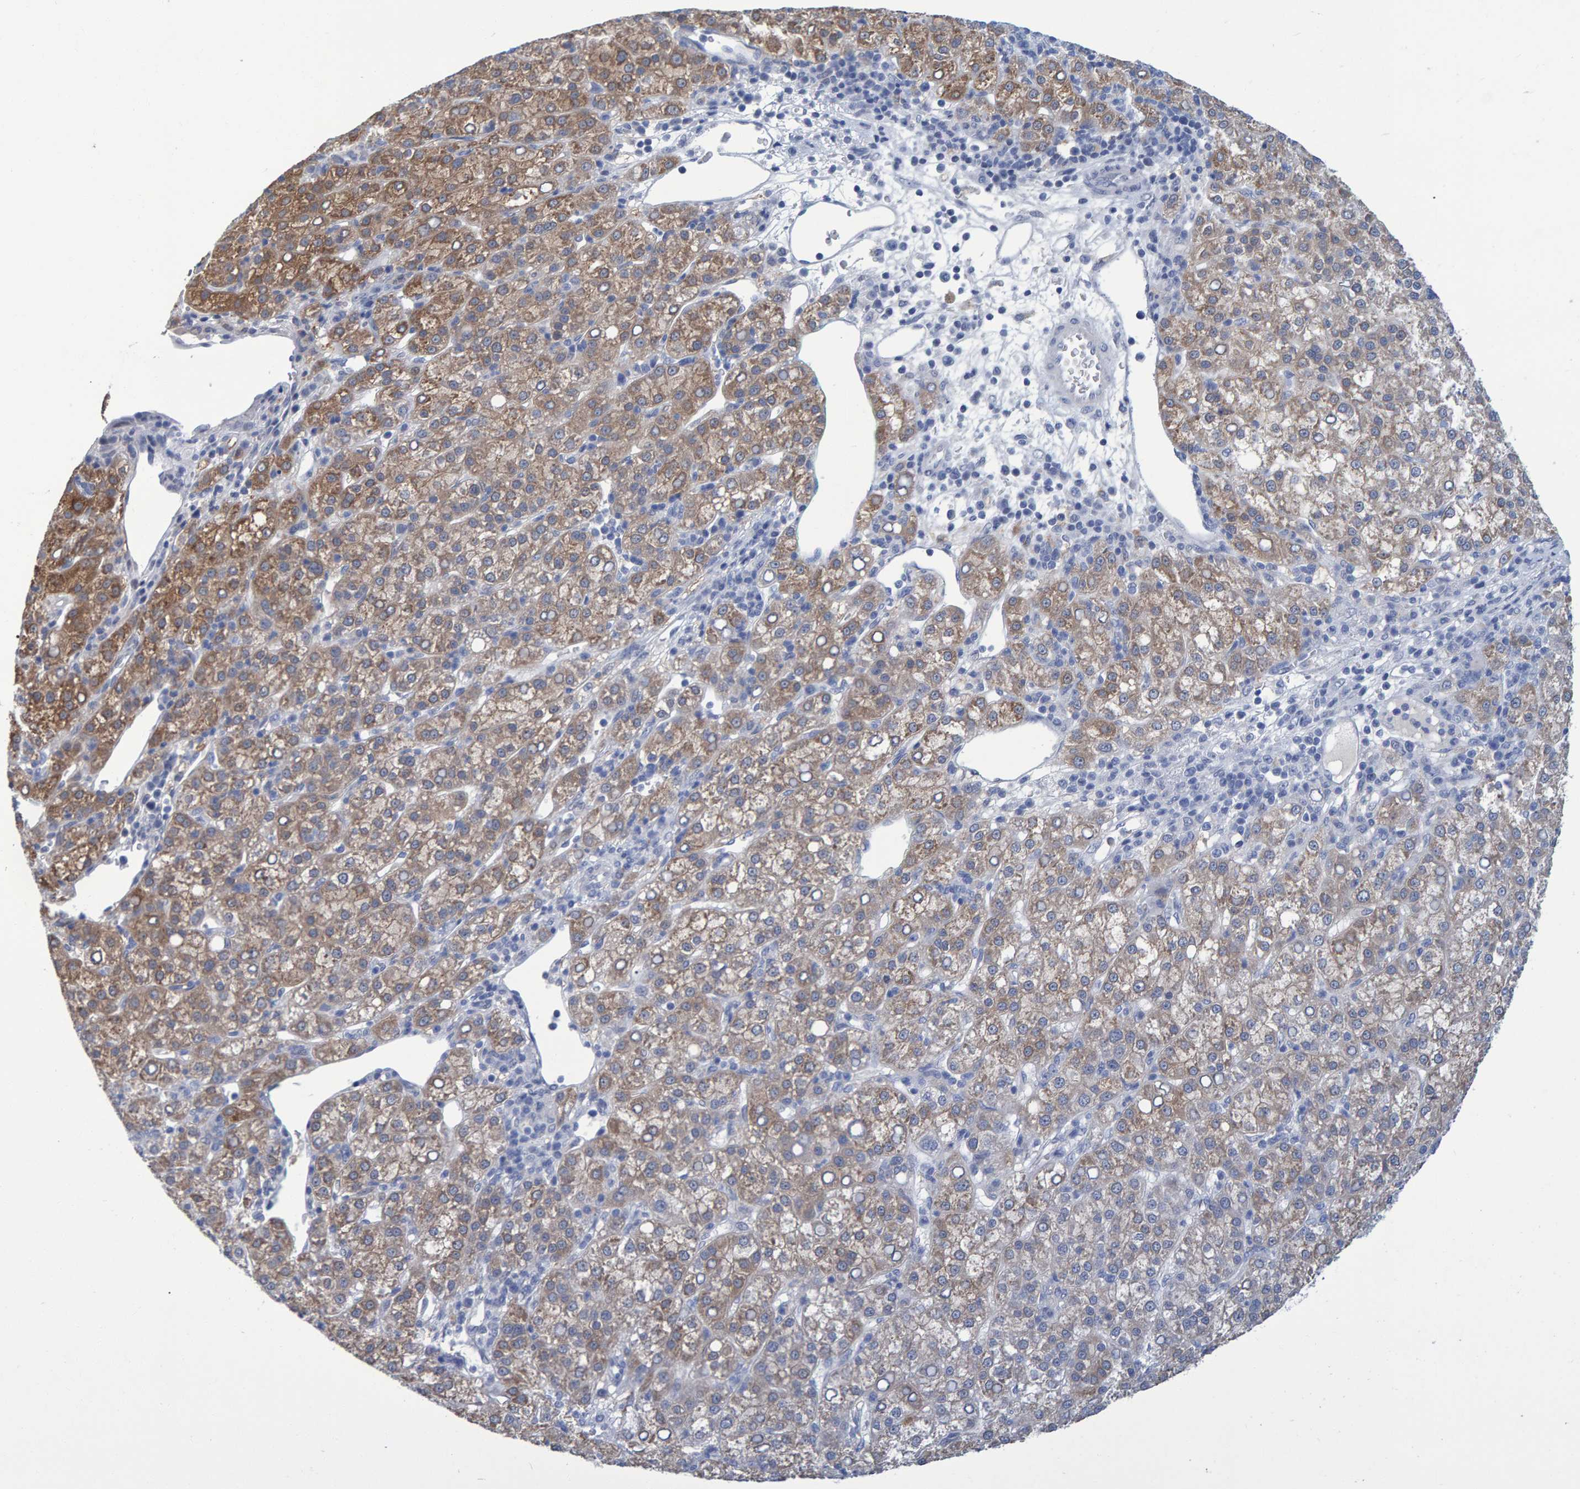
{"staining": {"intensity": "moderate", "quantity": ">75%", "location": "cytoplasmic/membranous"}, "tissue": "liver cancer", "cell_type": "Tumor cells", "image_type": "cancer", "snomed": [{"axis": "morphology", "description": "Carcinoma, Hepatocellular, NOS"}, {"axis": "topography", "description": "Liver"}], "caption": "DAB immunohistochemical staining of human liver cancer demonstrates moderate cytoplasmic/membranous protein staining in about >75% of tumor cells.", "gene": "PROCA1", "patient": {"sex": "female", "age": 58}}